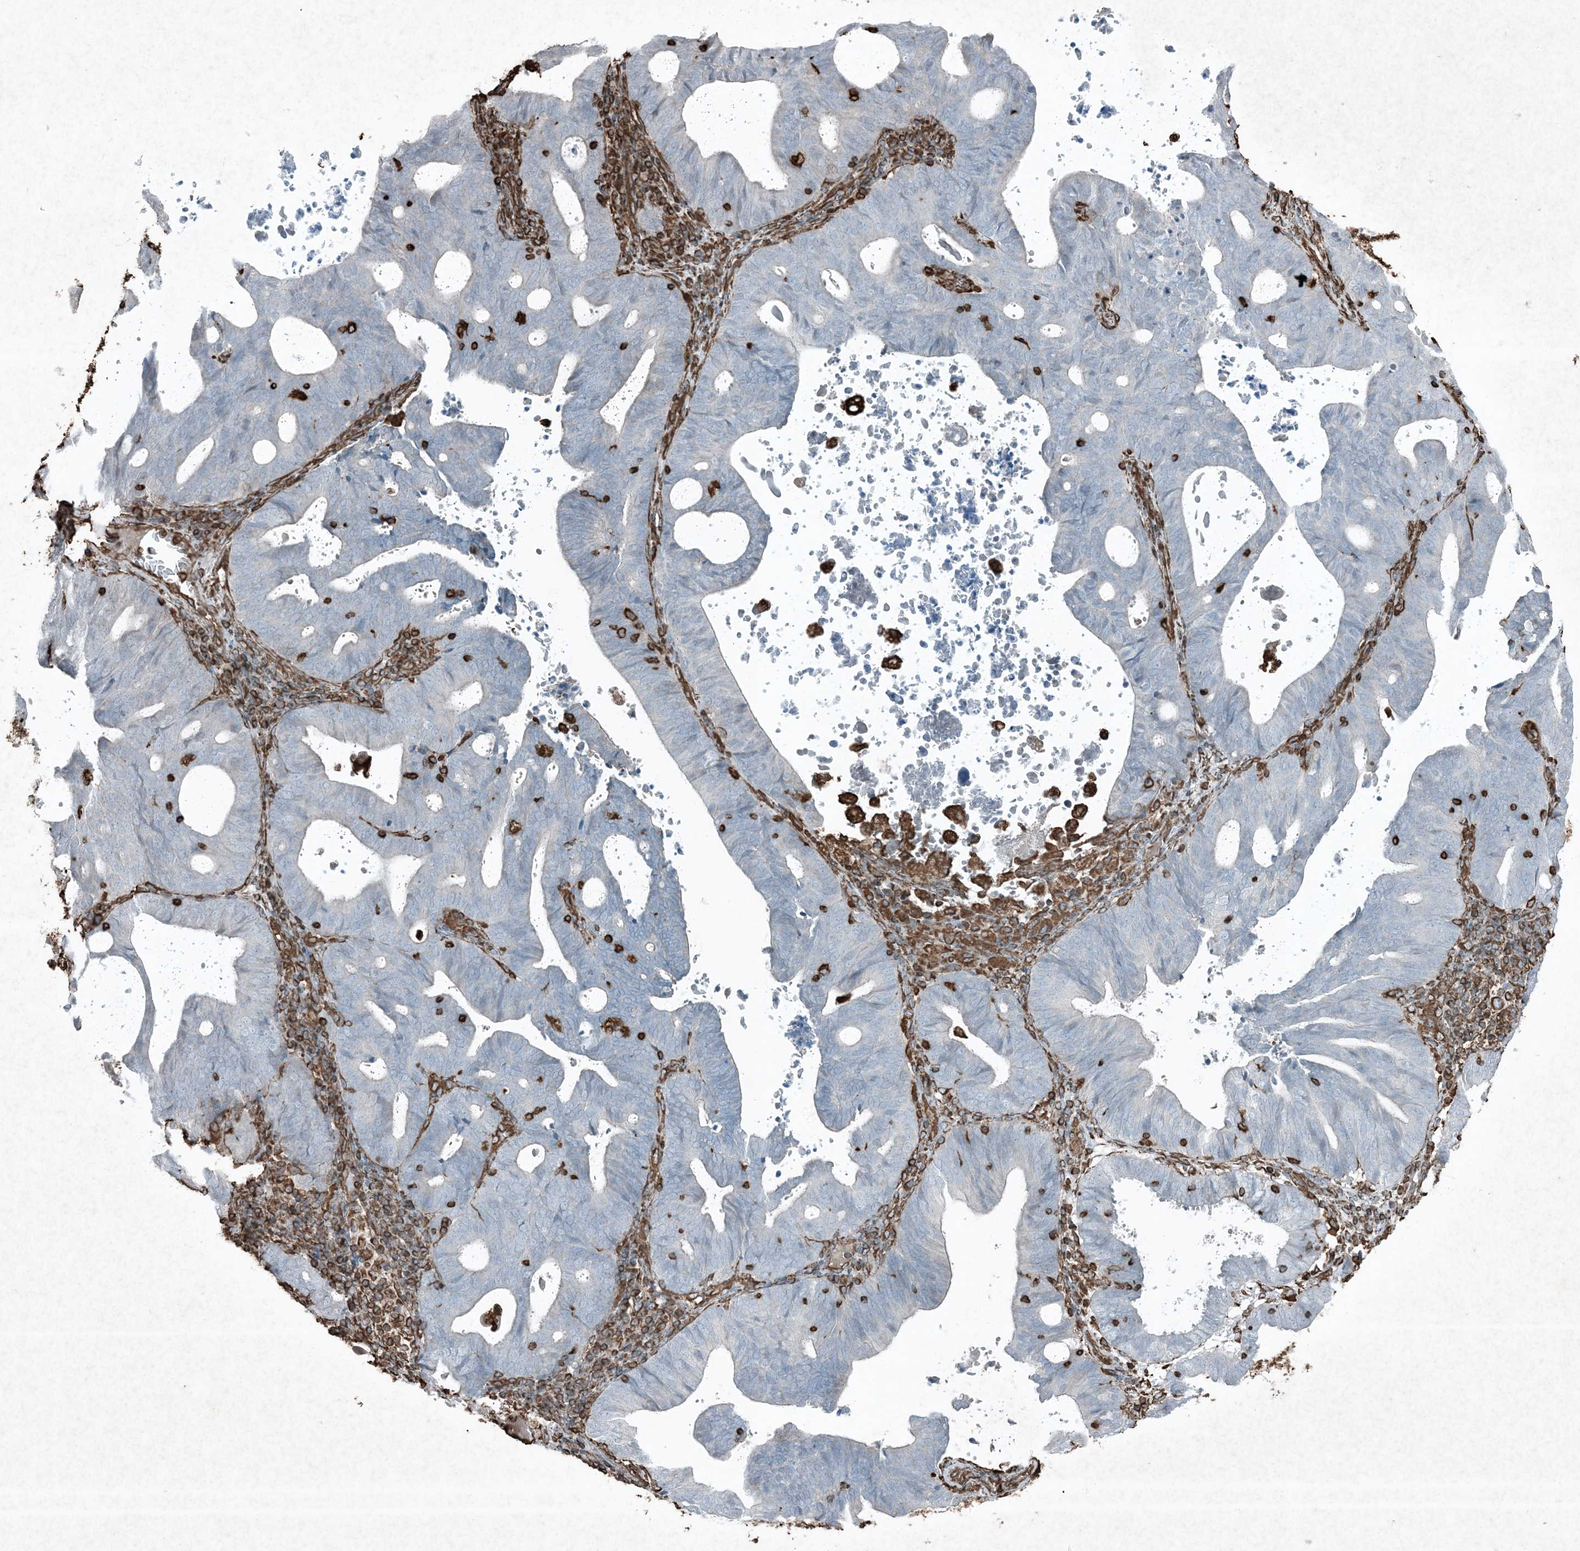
{"staining": {"intensity": "negative", "quantity": "none", "location": "none"}, "tissue": "endometrial cancer", "cell_type": "Tumor cells", "image_type": "cancer", "snomed": [{"axis": "morphology", "description": "Adenocarcinoma, NOS"}, {"axis": "topography", "description": "Uterus"}], "caption": "A high-resolution histopathology image shows IHC staining of endometrial cancer (adenocarcinoma), which shows no significant positivity in tumor cells.", "gene": "RYK", "patient": {"sex": "female", "age": 83}}